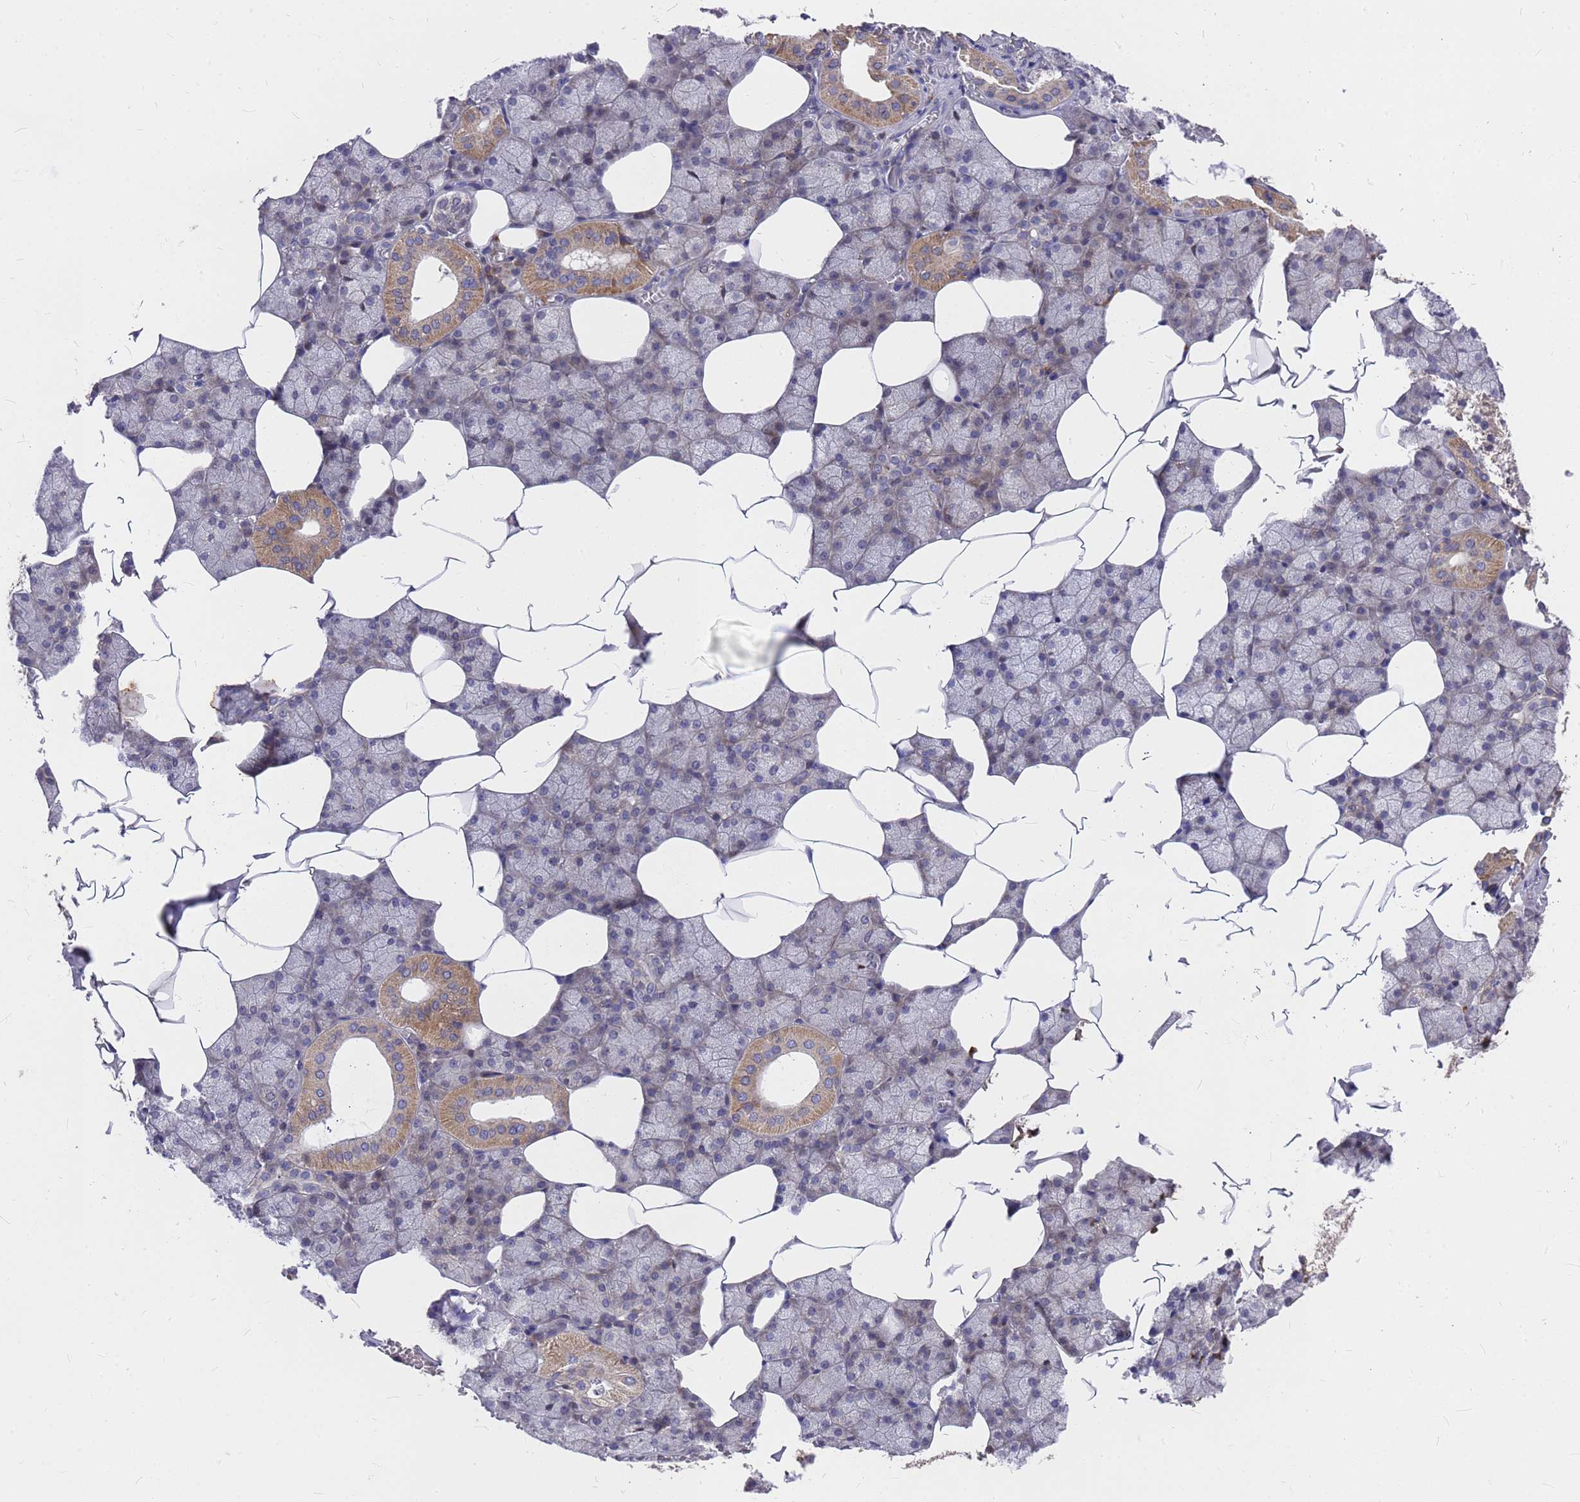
{"staining": {"intensity": "moderate", "quantity": "<25%", "location": "cytoplasmic/membranous"}, "tissue": "salivary gland", "cell_type": "Glandular cells", "image_type": "normal", "snomed": [{"axis": "morphology", "description": "Normal tissue, NOS"}, {"axis": "topography", "description": "Salivary gland"}], "caption": "Human salivary gland stained for a protein (brown) shows moderate cytoplasmic/membranous positive expression in approximately <25% of glandular cells.", "gene": "ZNF717", "patient": {"sex": "male", "age": 62}}